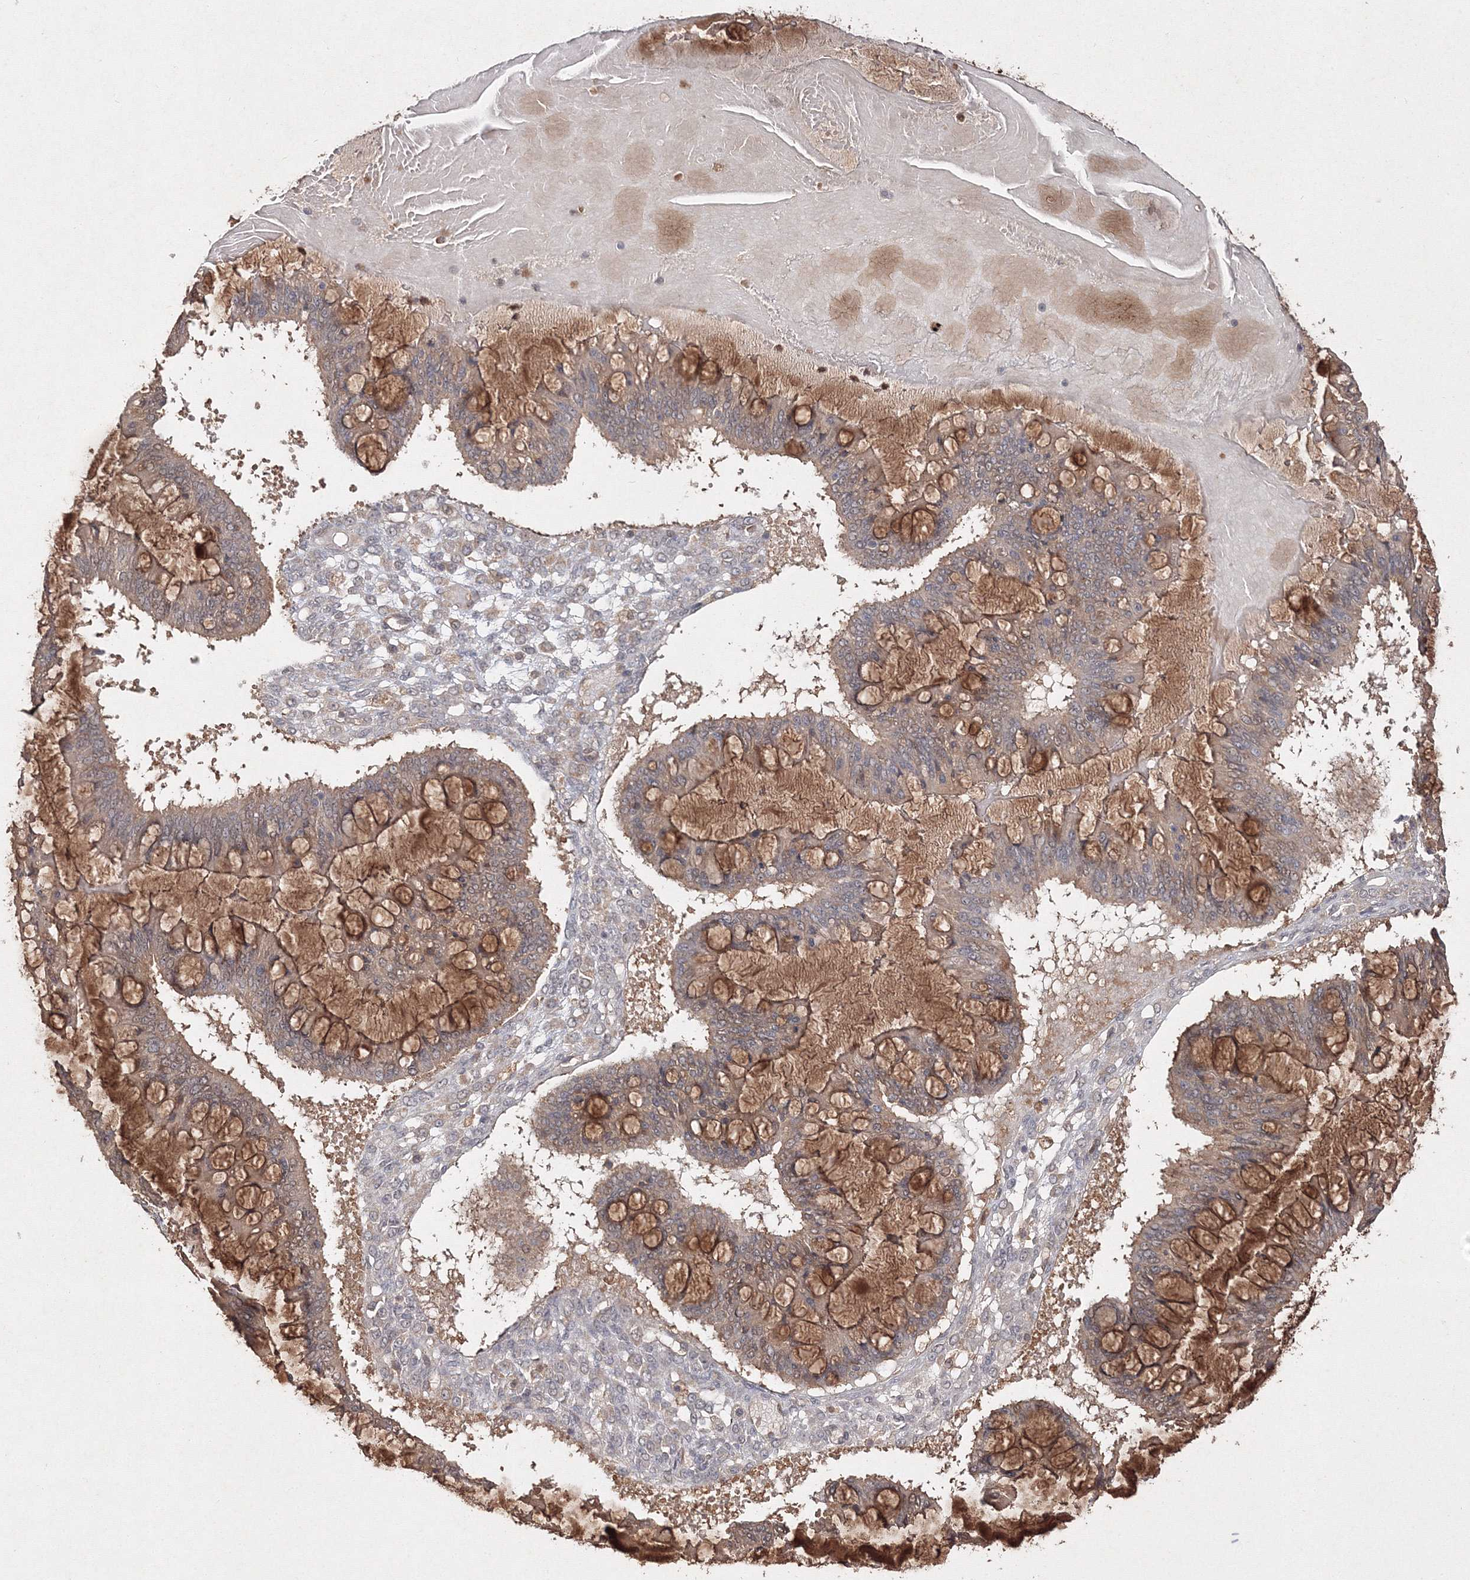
{"staining": {"intensity": "moderate", "quantity": "25%-75%", "location": "cytoplasmic/membranous"}, "tissue": "ovarian cancer", "cell_type": "Tumor cells", "image_type": "cancer", "snomed": [{"axis": "morphology", "description": "Cystadenocarcinoma, mucinous, NOS"}, {"axis": "topography", "description": "Ovary"}], "caption": "Ovarian mucinous cystadenocarcinoma stained for a protein (brown) displays moderate cytoplasmic/membranous positive staining in about 25%-75% of tumor cells.", "gene": "S100A11", "patient": {"sex": "female", "age": 73}}